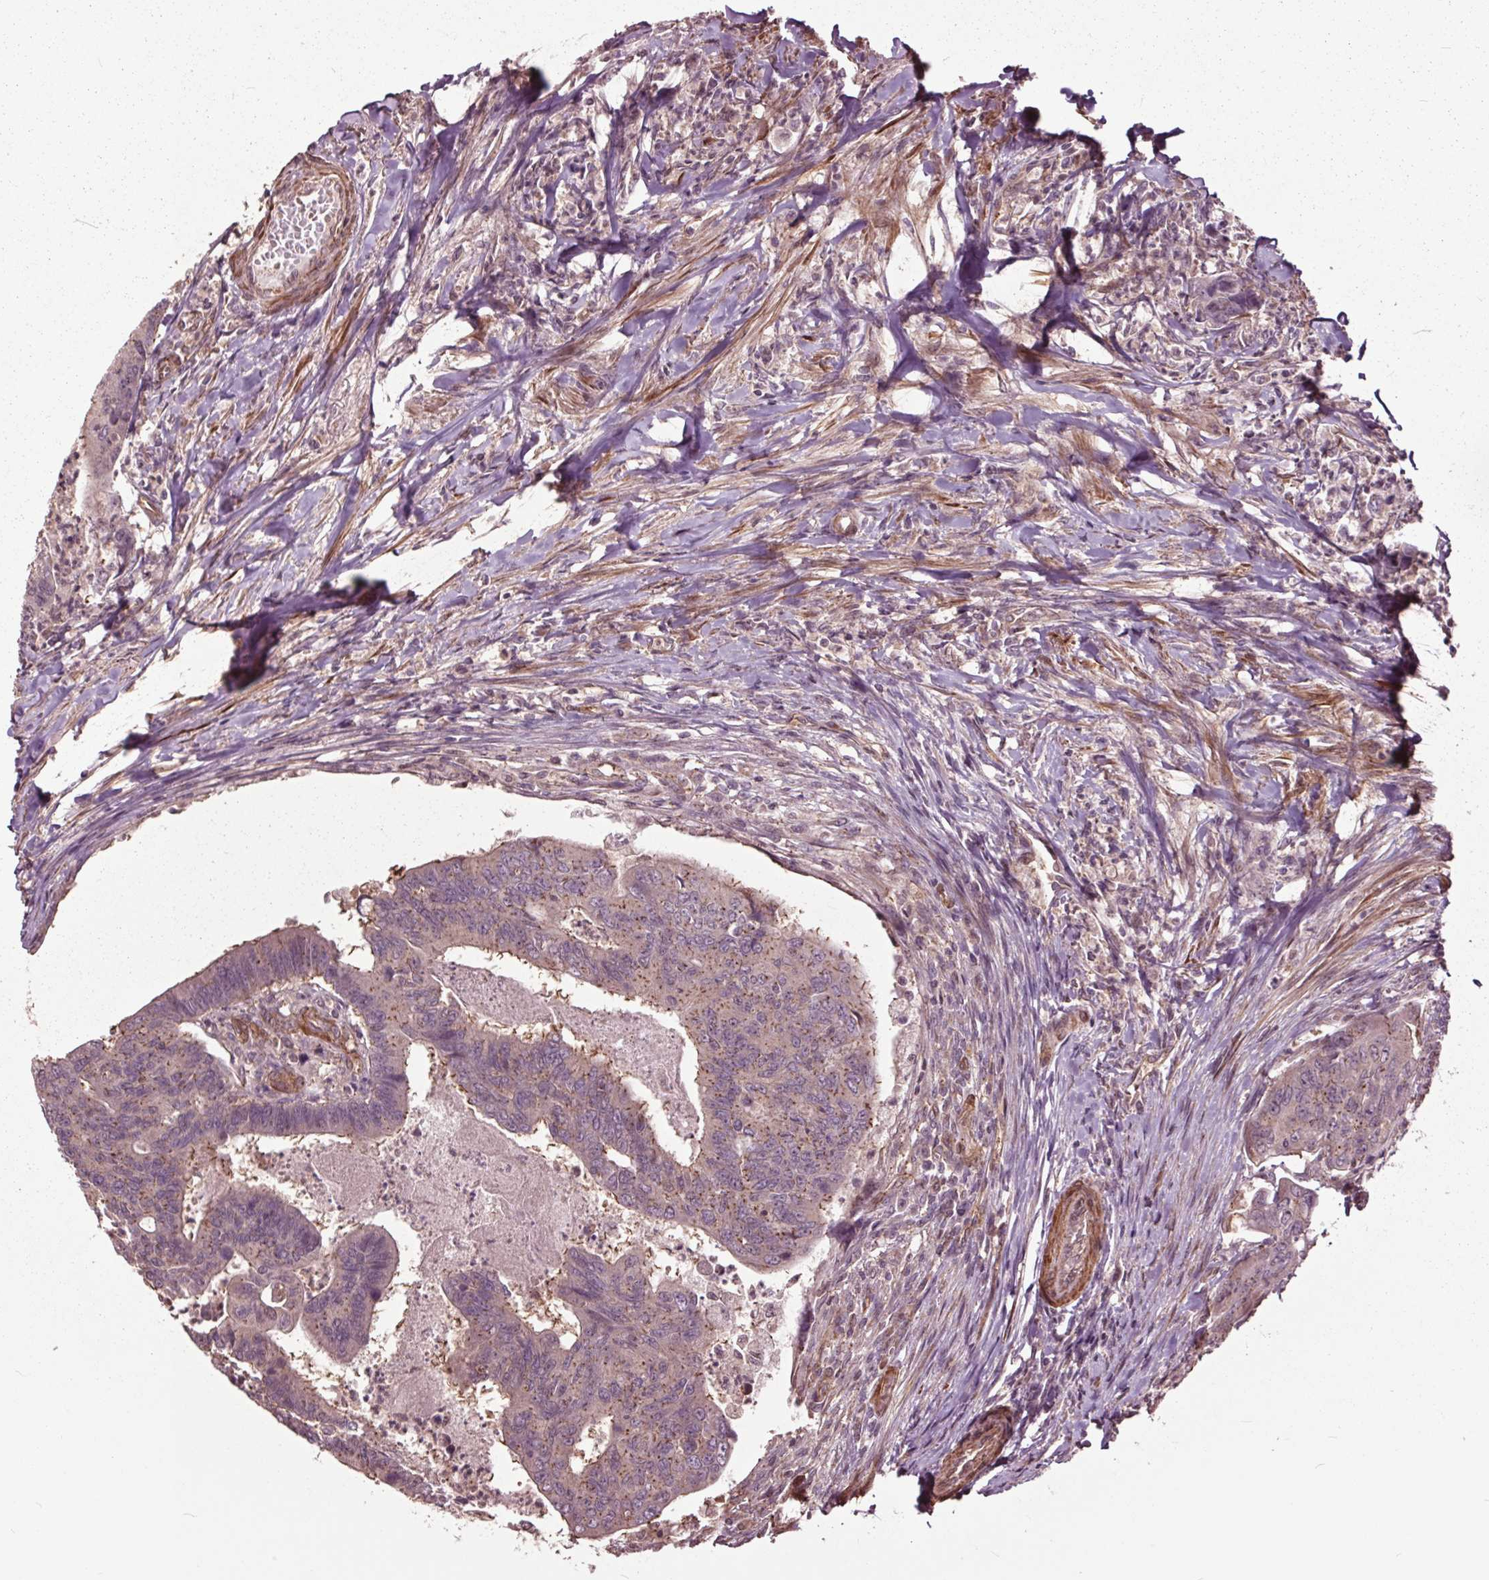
{"staining": {"intensity": "weak", "quantity": "25%-75%", "location": "cytoplasmic/membranous"}, "tissue": "colorectal cancer", "cell_type": "Tumor cells", "image_type": "cancer", "snomed": [{"axis": "morphology", "description": "Adenocarcinoma, NOS"}, {"axis": "topography", "description": "Colon"}], "caption": "Adenocarcinoma (colorectal) stained with IHC displays weak cytoplasmic/membranous positivity in approximately 25%-75% of tumor cells.", "gene": "CEP95", "patient": {"sex": "female", "age": 67}}